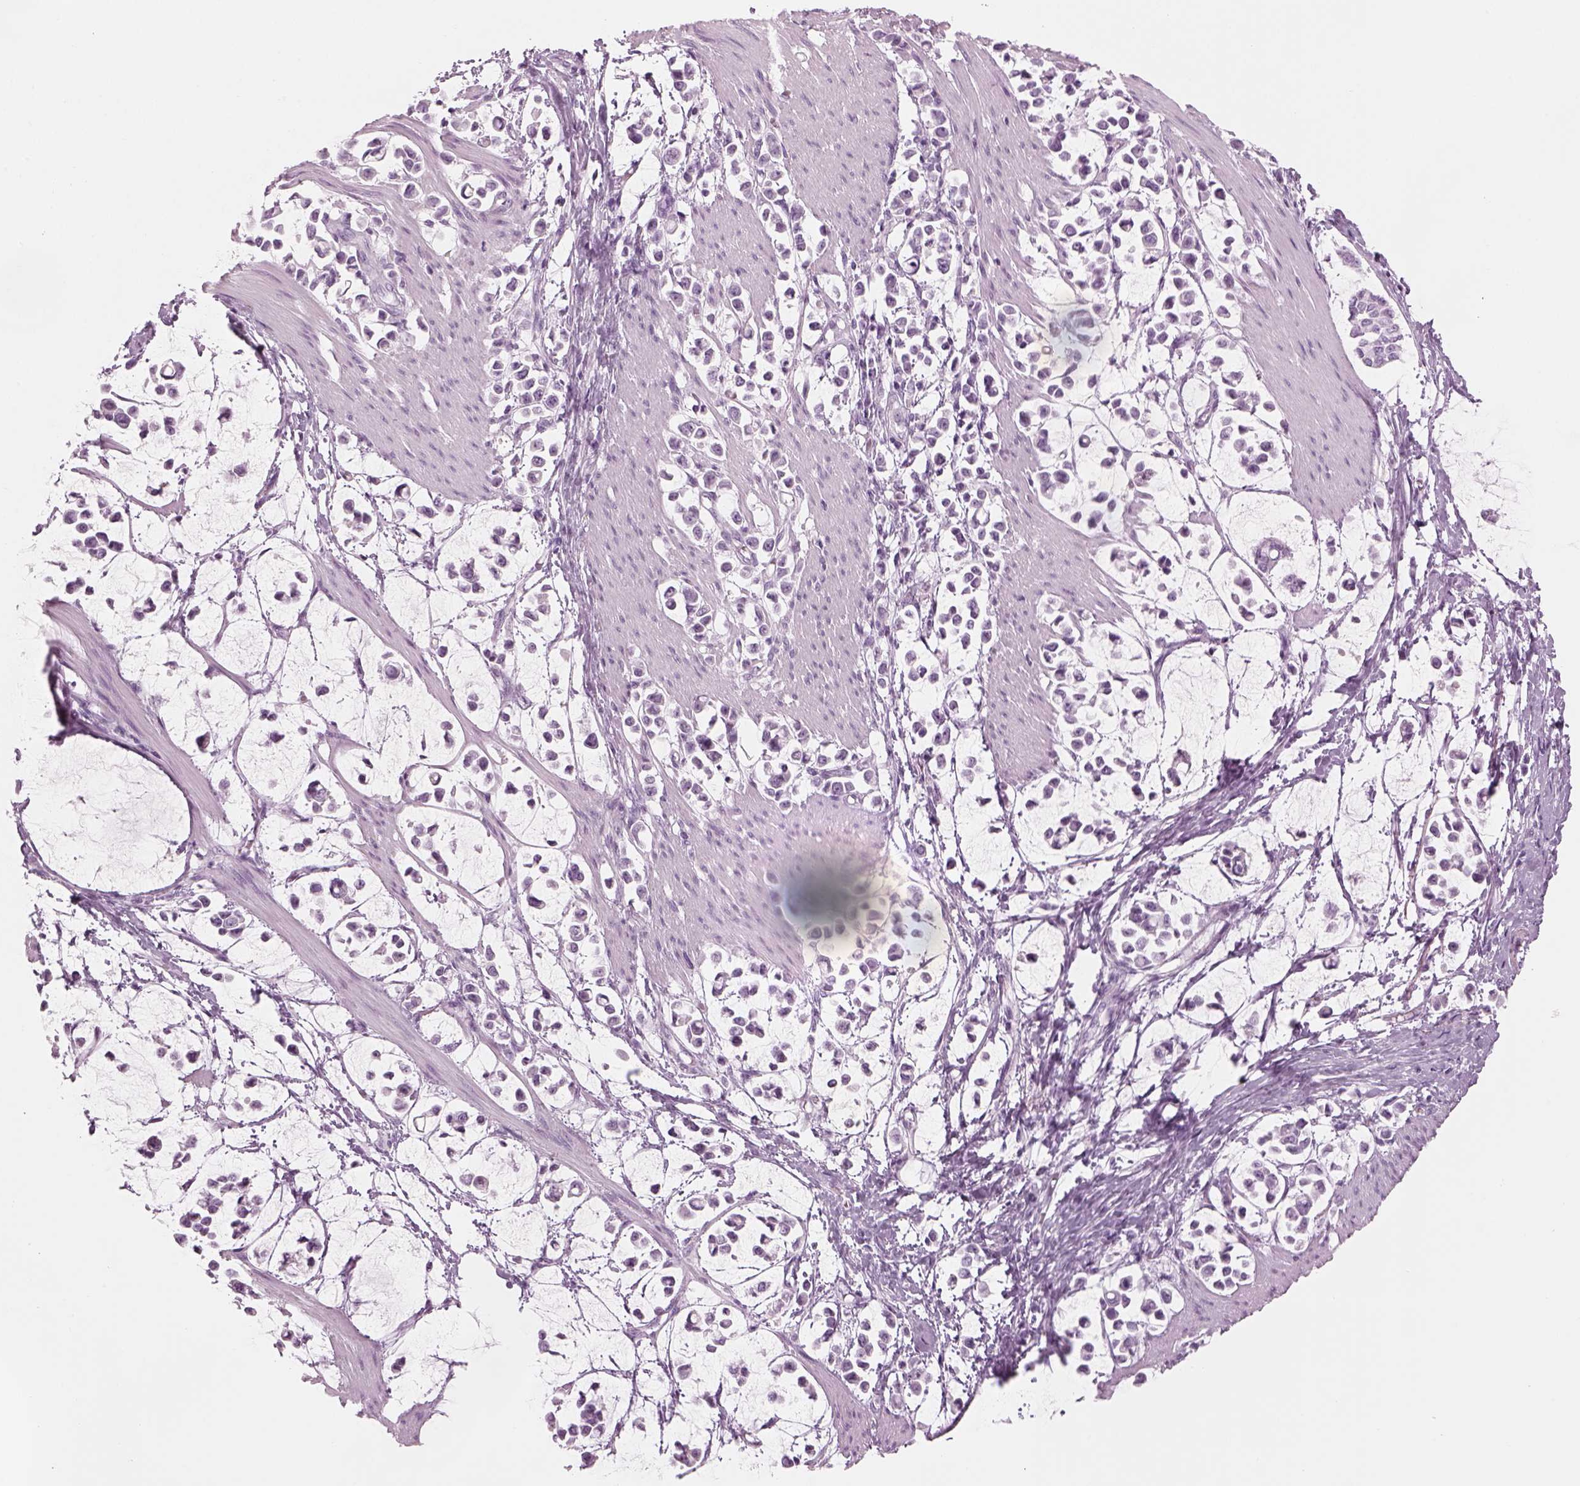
{"staining": {"intensity": "negative", "quantity": "none", "location": "none"}, "tissue": "stomach cancer", "cell_type": "Tumor cells", "image_type": "cancer", "snomed": [{"axis": "morphology", "description": "Adenocarcinoma, NOS"}, {"axis": "topography", "description": "Stomach"}], "caption": "Immunohistochemistry of human stomach cancer (adenocarcinoma) shows no staining in tumor cells. The staining was performed using DAB (3,3'-diaminobenzidine) to visualize the protein expression in brown, while the nuclei were stained in blue with hematoxylin (Magnification: 20x).", "gene": "SAG", "patient": {"sex": "male", "age": 82}}